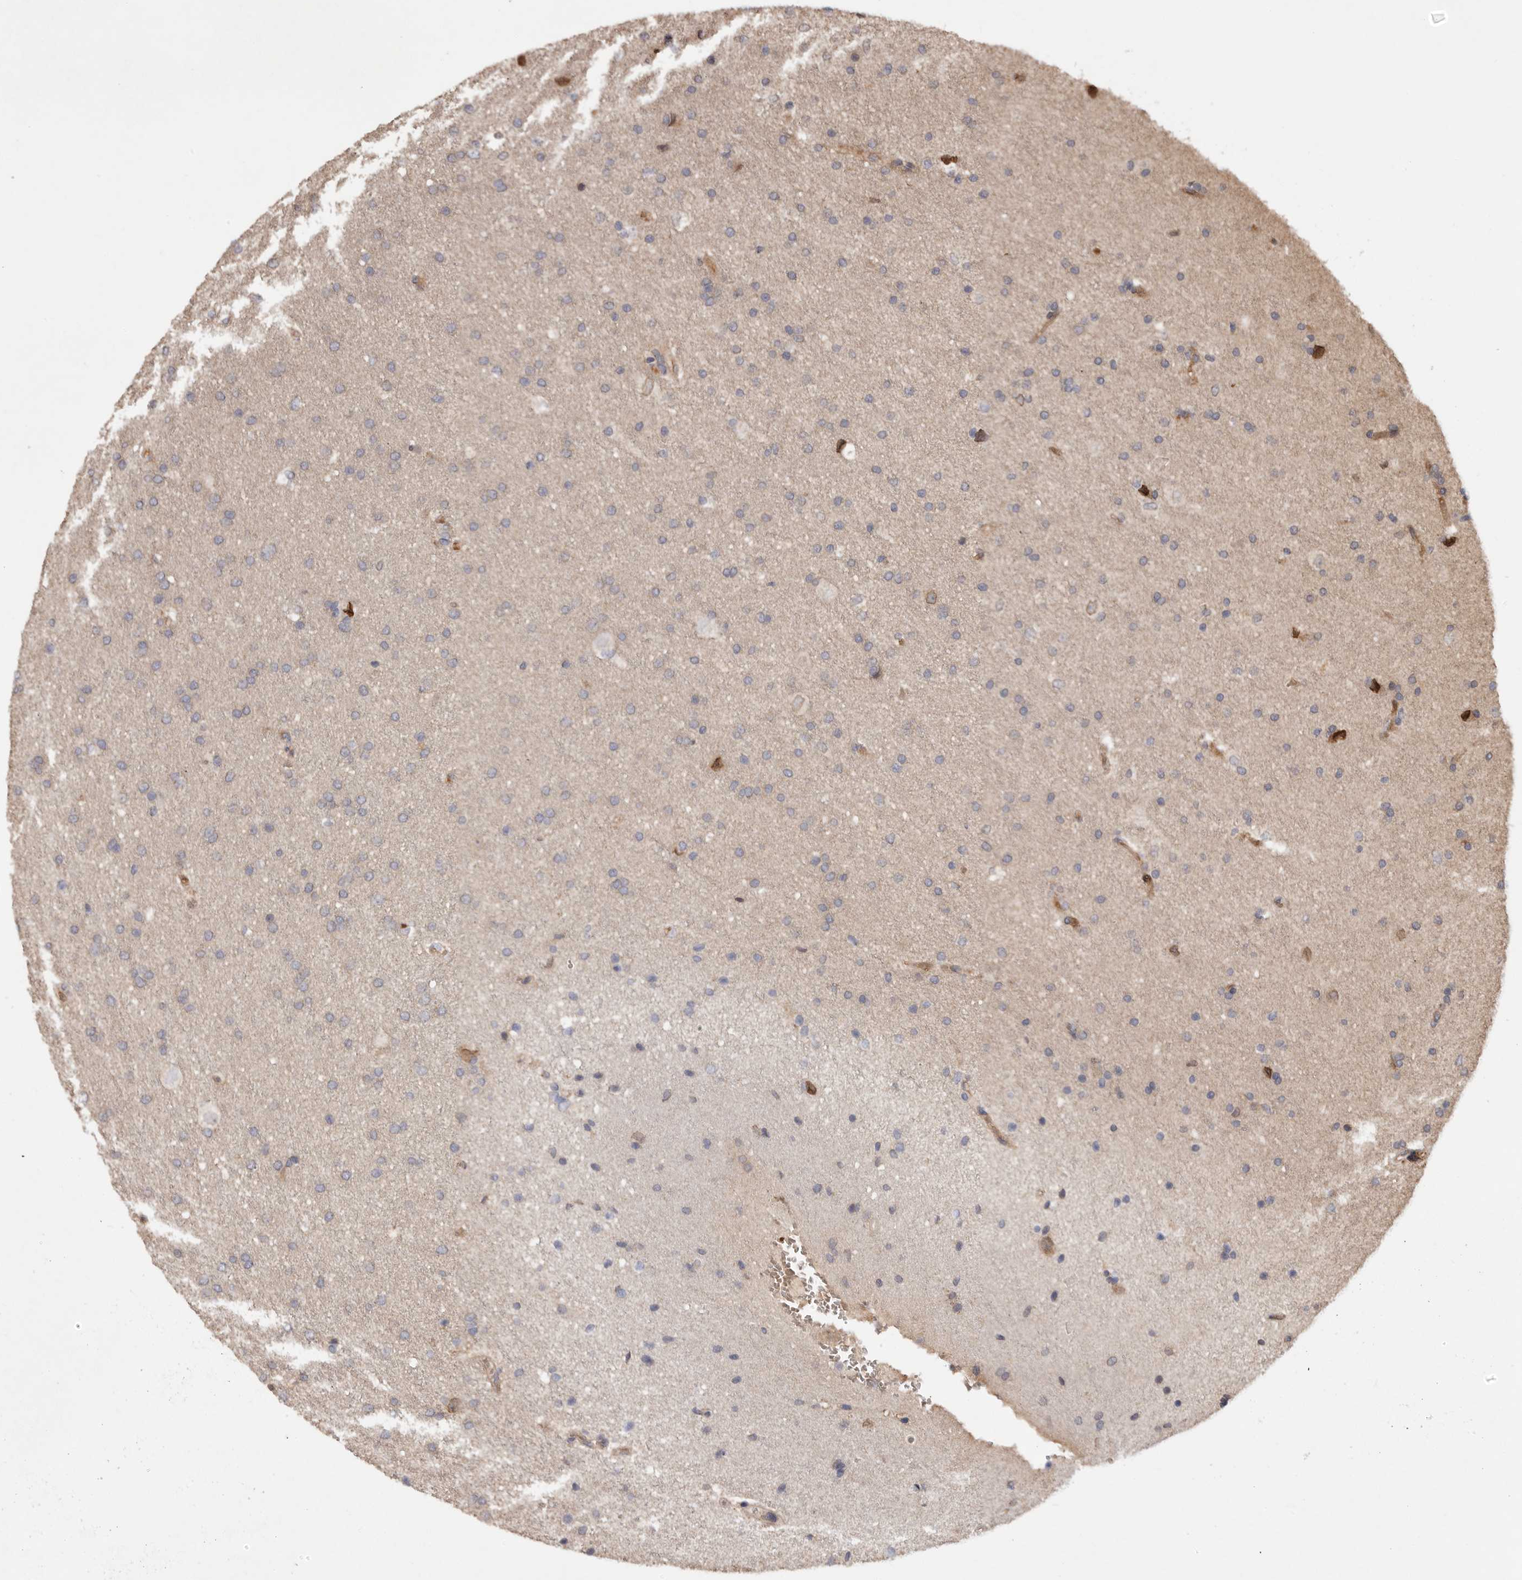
{"staining": {"intensity": "negative", "quantity": "none", "location": "none"}, "tissue": "glioma", "cell_type": "Tumor cells", "image_type": "cancer", "snomed": [{"axis": "morphology", "description": "Glioma, malignant, Low grade"}, {"axis": "topography", "description": "Brain"}], "caption": "Tumor cells are negative for protein expression in human malignant glioma (low-grade).", "gene": "VN1R4", "patient": {"sex": "female", "age": 37}}